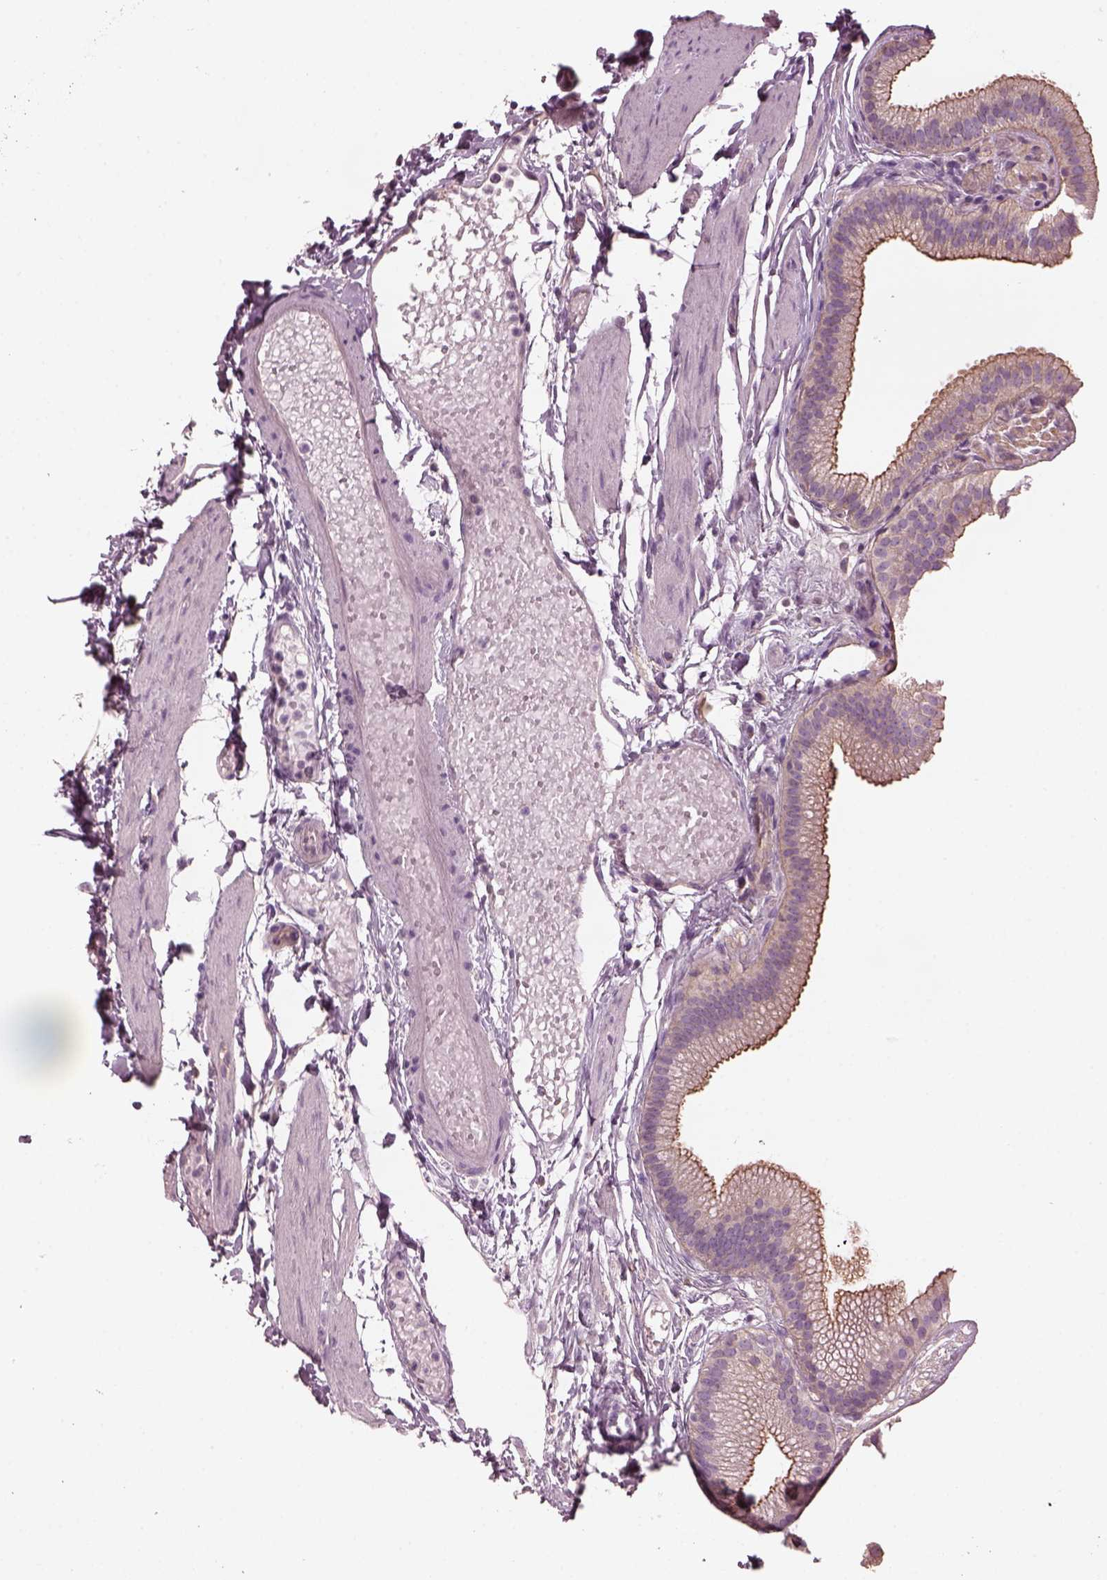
{"staining": {"intensity": "strong", "quantity": ">75%", "location": "cytoplasmic/membranous"}, "tissue": "gallbladder", "cell_type": "Glandular cells", "image_type": "normal", "snomed": [{"axis": "morphology", "description": "Normal tissue, NOS"}, {"axis": "topography", "description": "Gallbladder"}], "caption": "A histopathology image of human gallbladder stained for a protein displays strong cytoplasmic/membranous brown staining in glandular cells.", "gene": "ODAD1", "patient": {"sex": "female", "age": 45}}